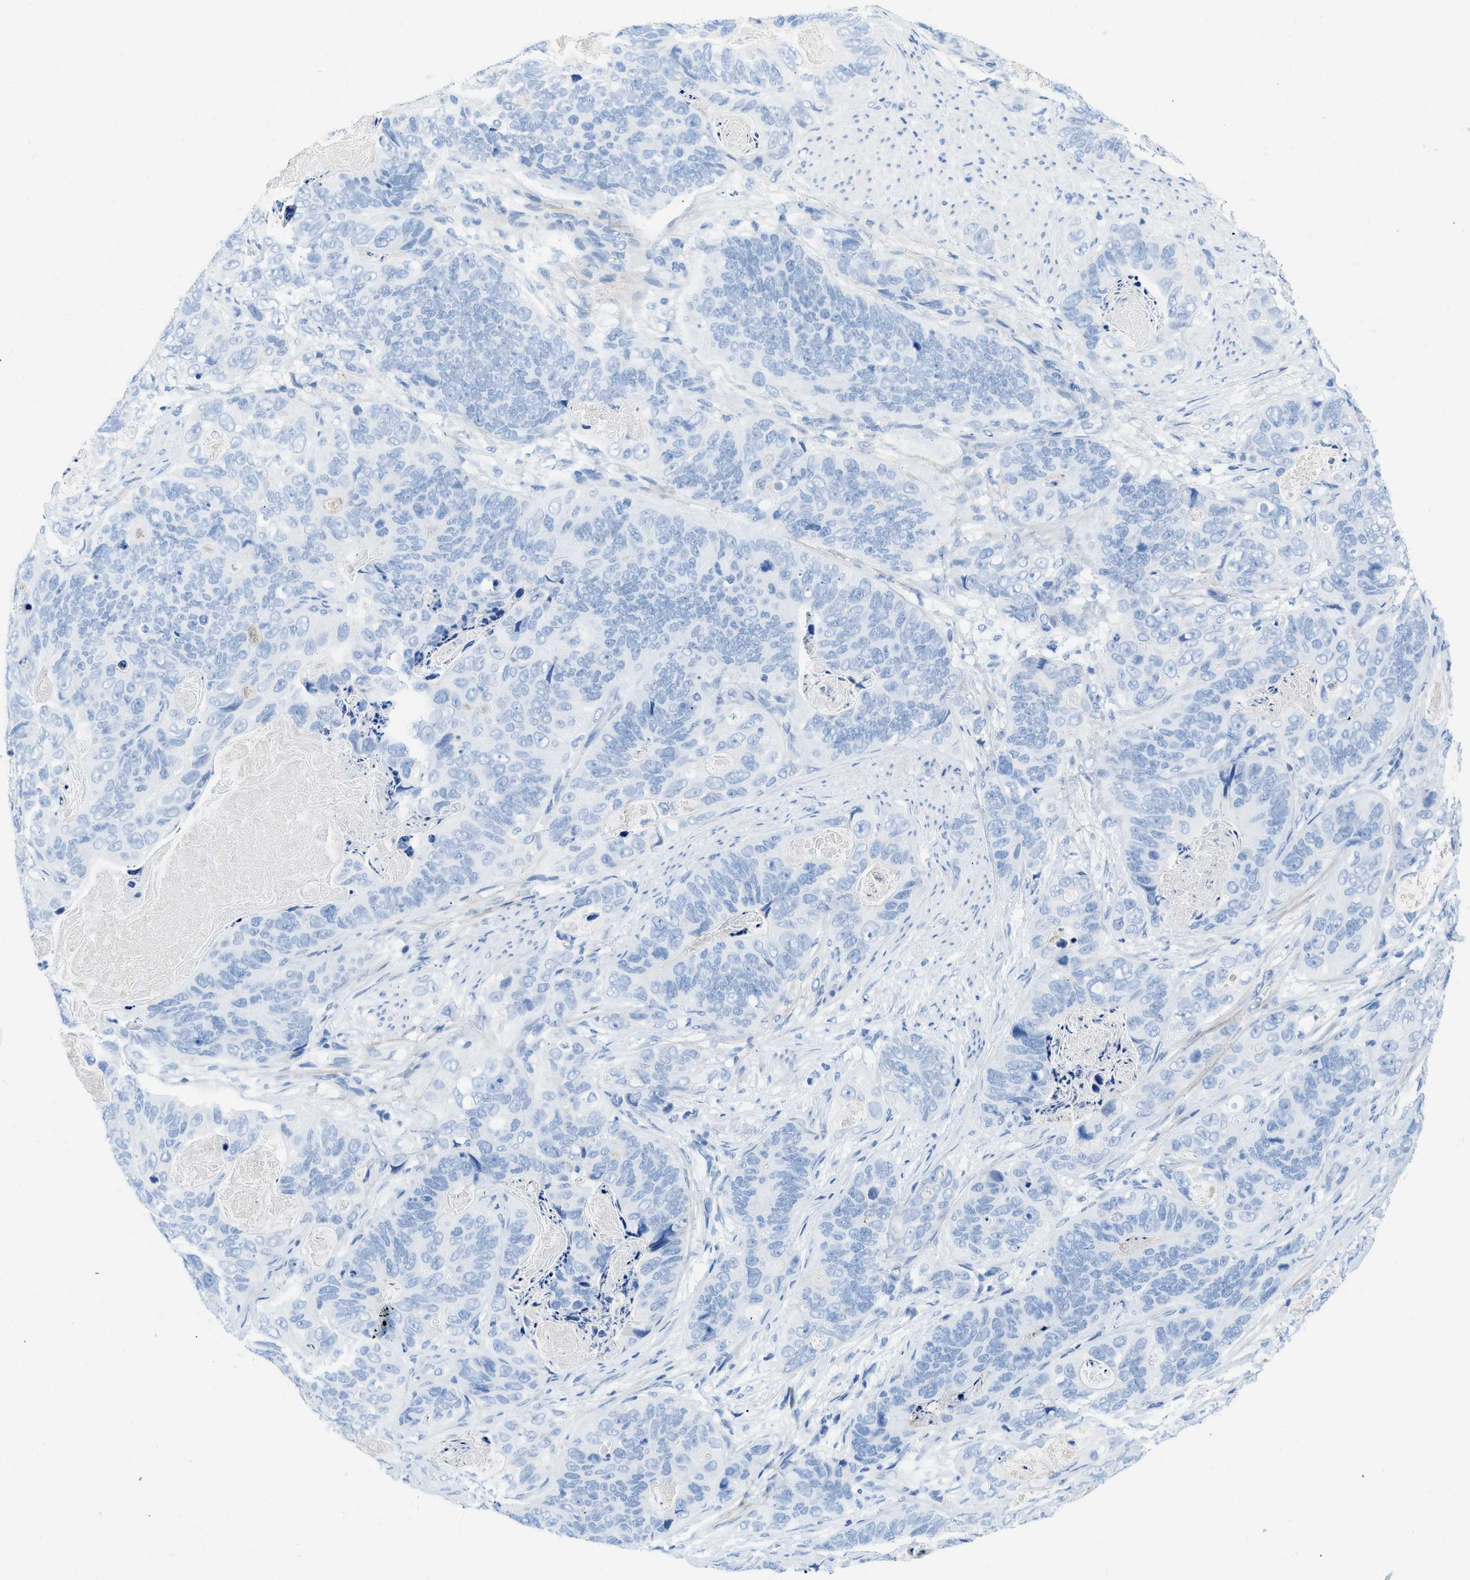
{"staining": {"intensity": "negative", "quantity": "none", "location": "none"}, "tissue": "stomach cancer", "cell_type": "Tumor cells", "image_type": "cancer", "snomed": [{"axis": "morphology", "description": "Adenocarcinoma, NOS"}, {"axis": "topography", "description": "Stomach"}], "caption": "Image shows no protein staining in tumor cells of stomach cancer (adenocarcinoma) tissue. (Brightfield microscopy of DAB IHC at high magnification).", "gene": "COL3A1", "patient": {"sex": "female", "age": 89}}